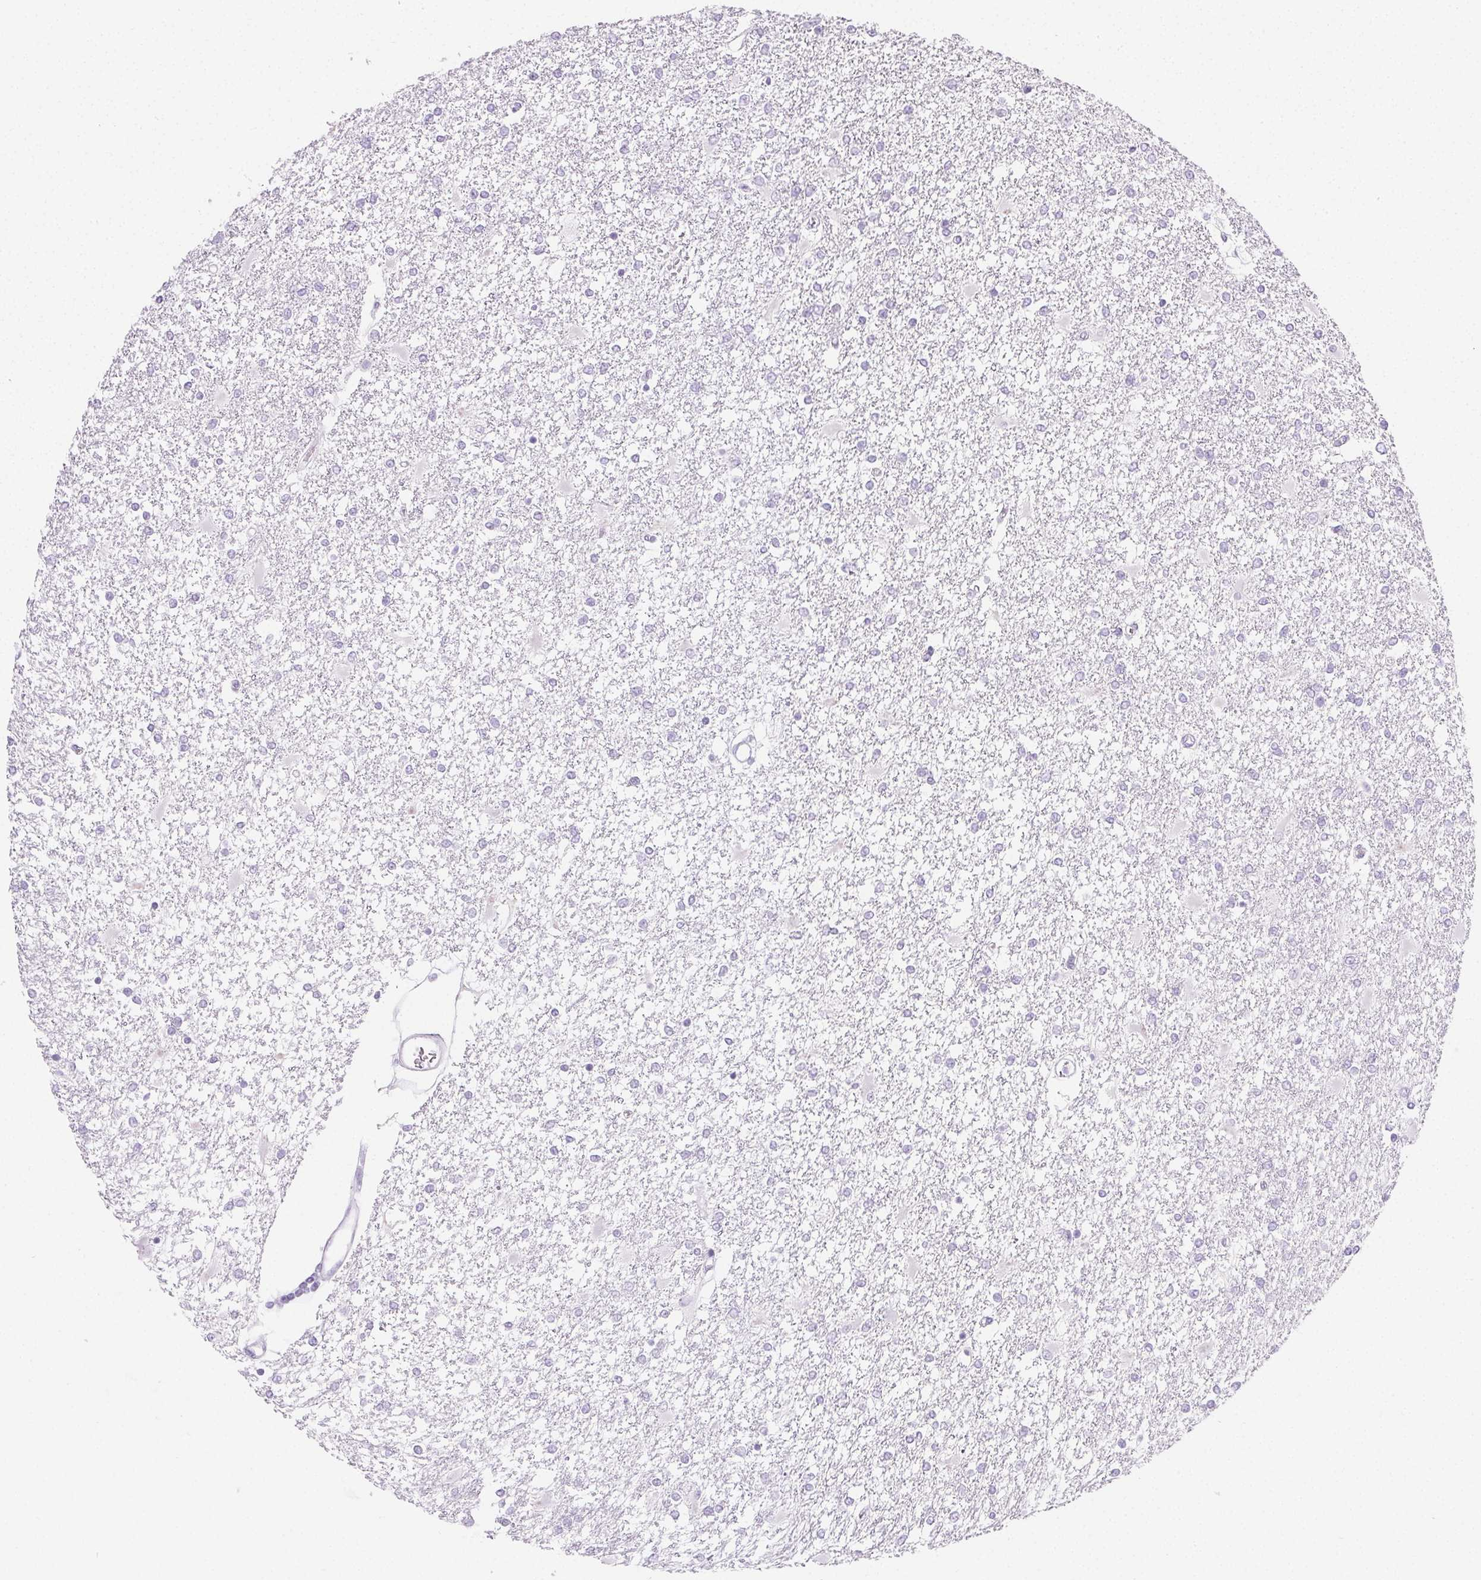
{"staining": {"intensity": "negative", "quantity": "none", "location": "none"}, "tissue": "glioma", "cell_type": "Tumor cells", "image_type": "cancer", "snomed": [{"axis": "morphology", "description": "Glioma, malignant, High grade"}, {"axis": "topography", "description": "Cerebral cortex"}], "caption": "IHC of human glioma exhibits no staining in tumor cells.", "gene": "PI3", "patient": {"sex": "male", "age": 79}}